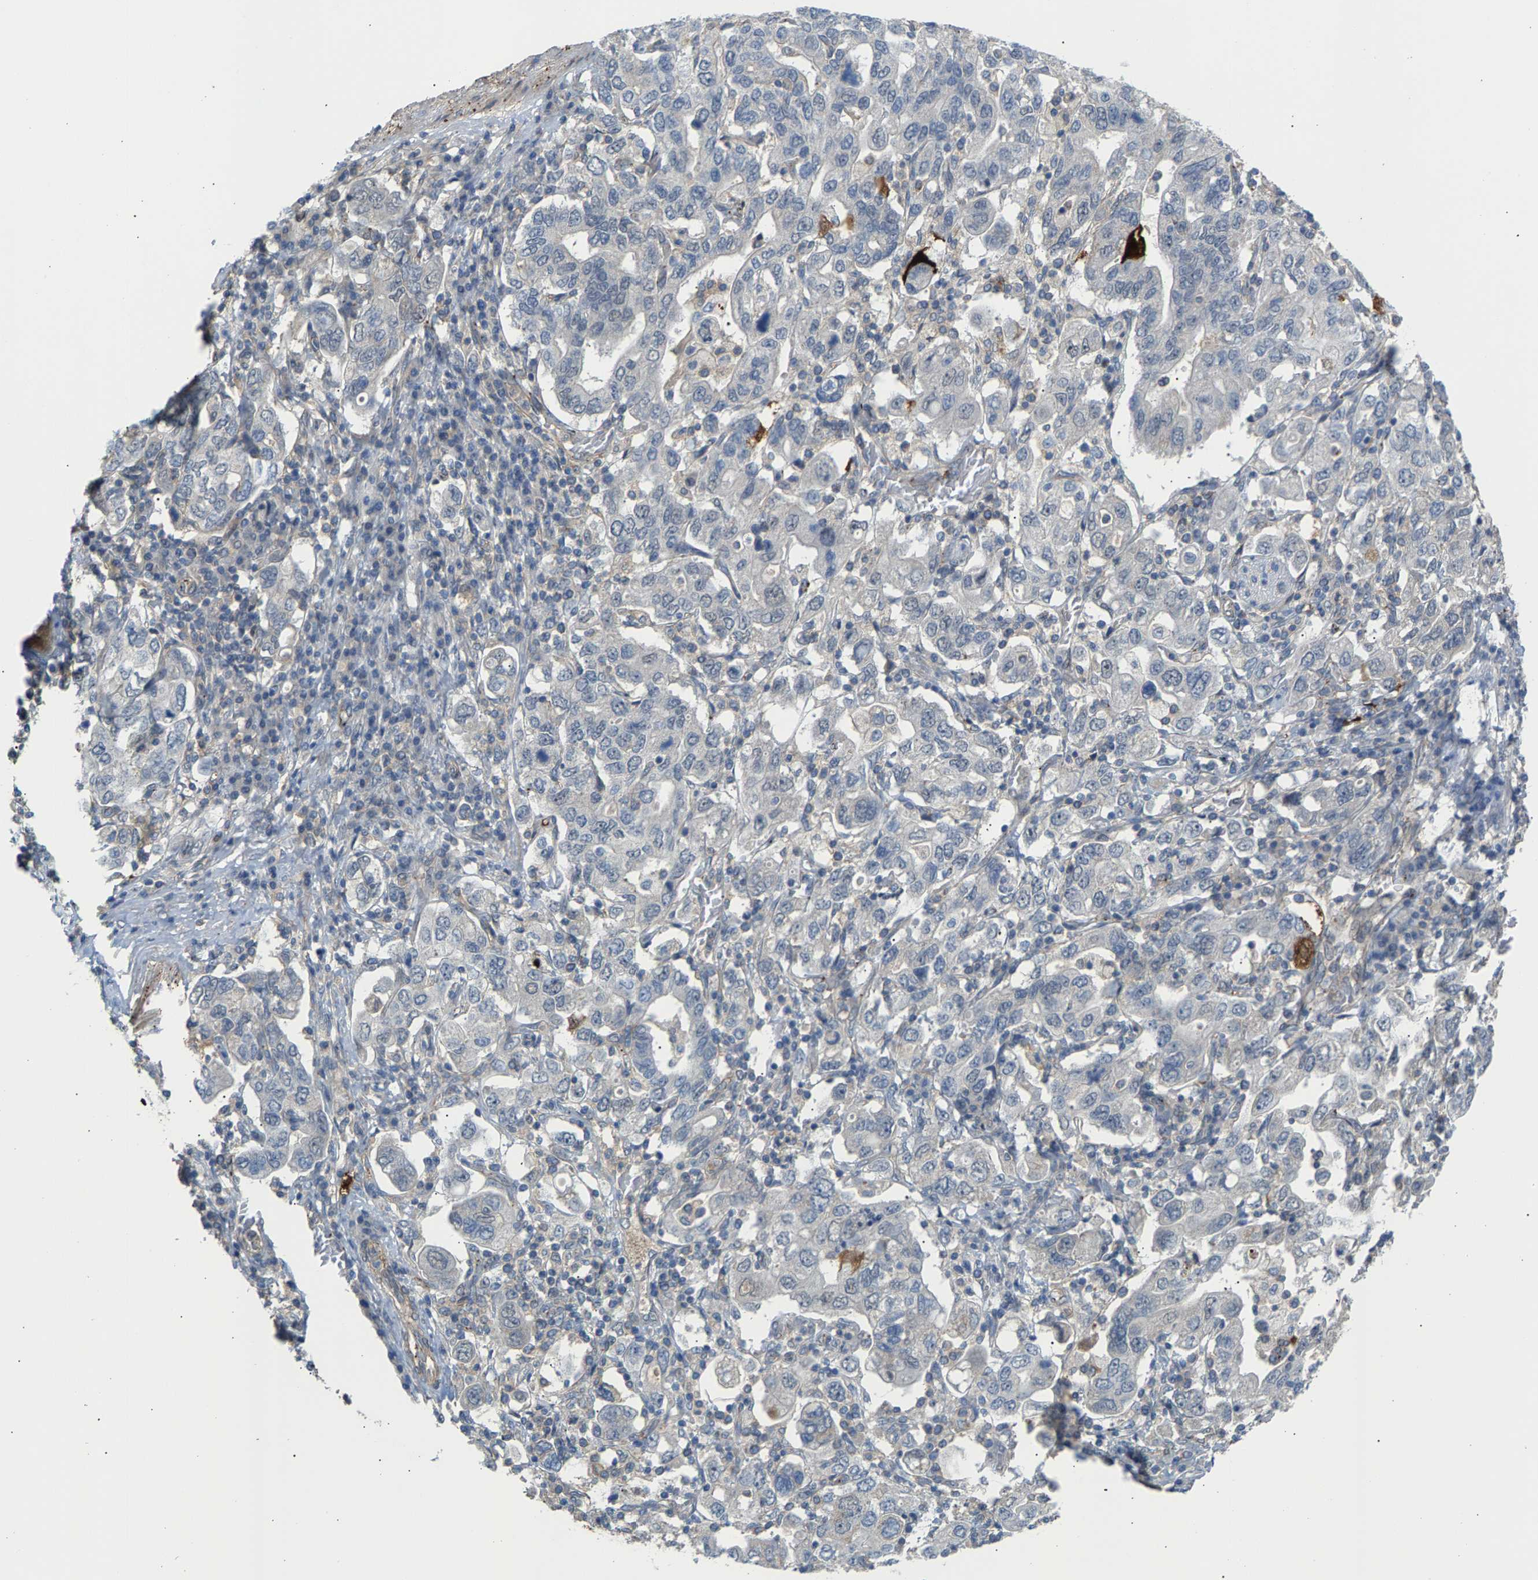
{"staining": {"intensity": "negative", "quantity": "none", "location": "none"}, "tissue": "stomach cancer", "cell_type": "Tumor cells", "image_type": "cancer", "snomed": [{"axis": "morphology", "description": "Adenocarcinoma, NOS"}, {"axis": "topography", "description": "Stomach, upper"}], "caption": "Immunohistochemical staining of human stomach adenocarcinoma displays no significant positivity in tumor cells.", "gene": "KRTAP27-1", "patient": {"sex": "male", "age": 62}}